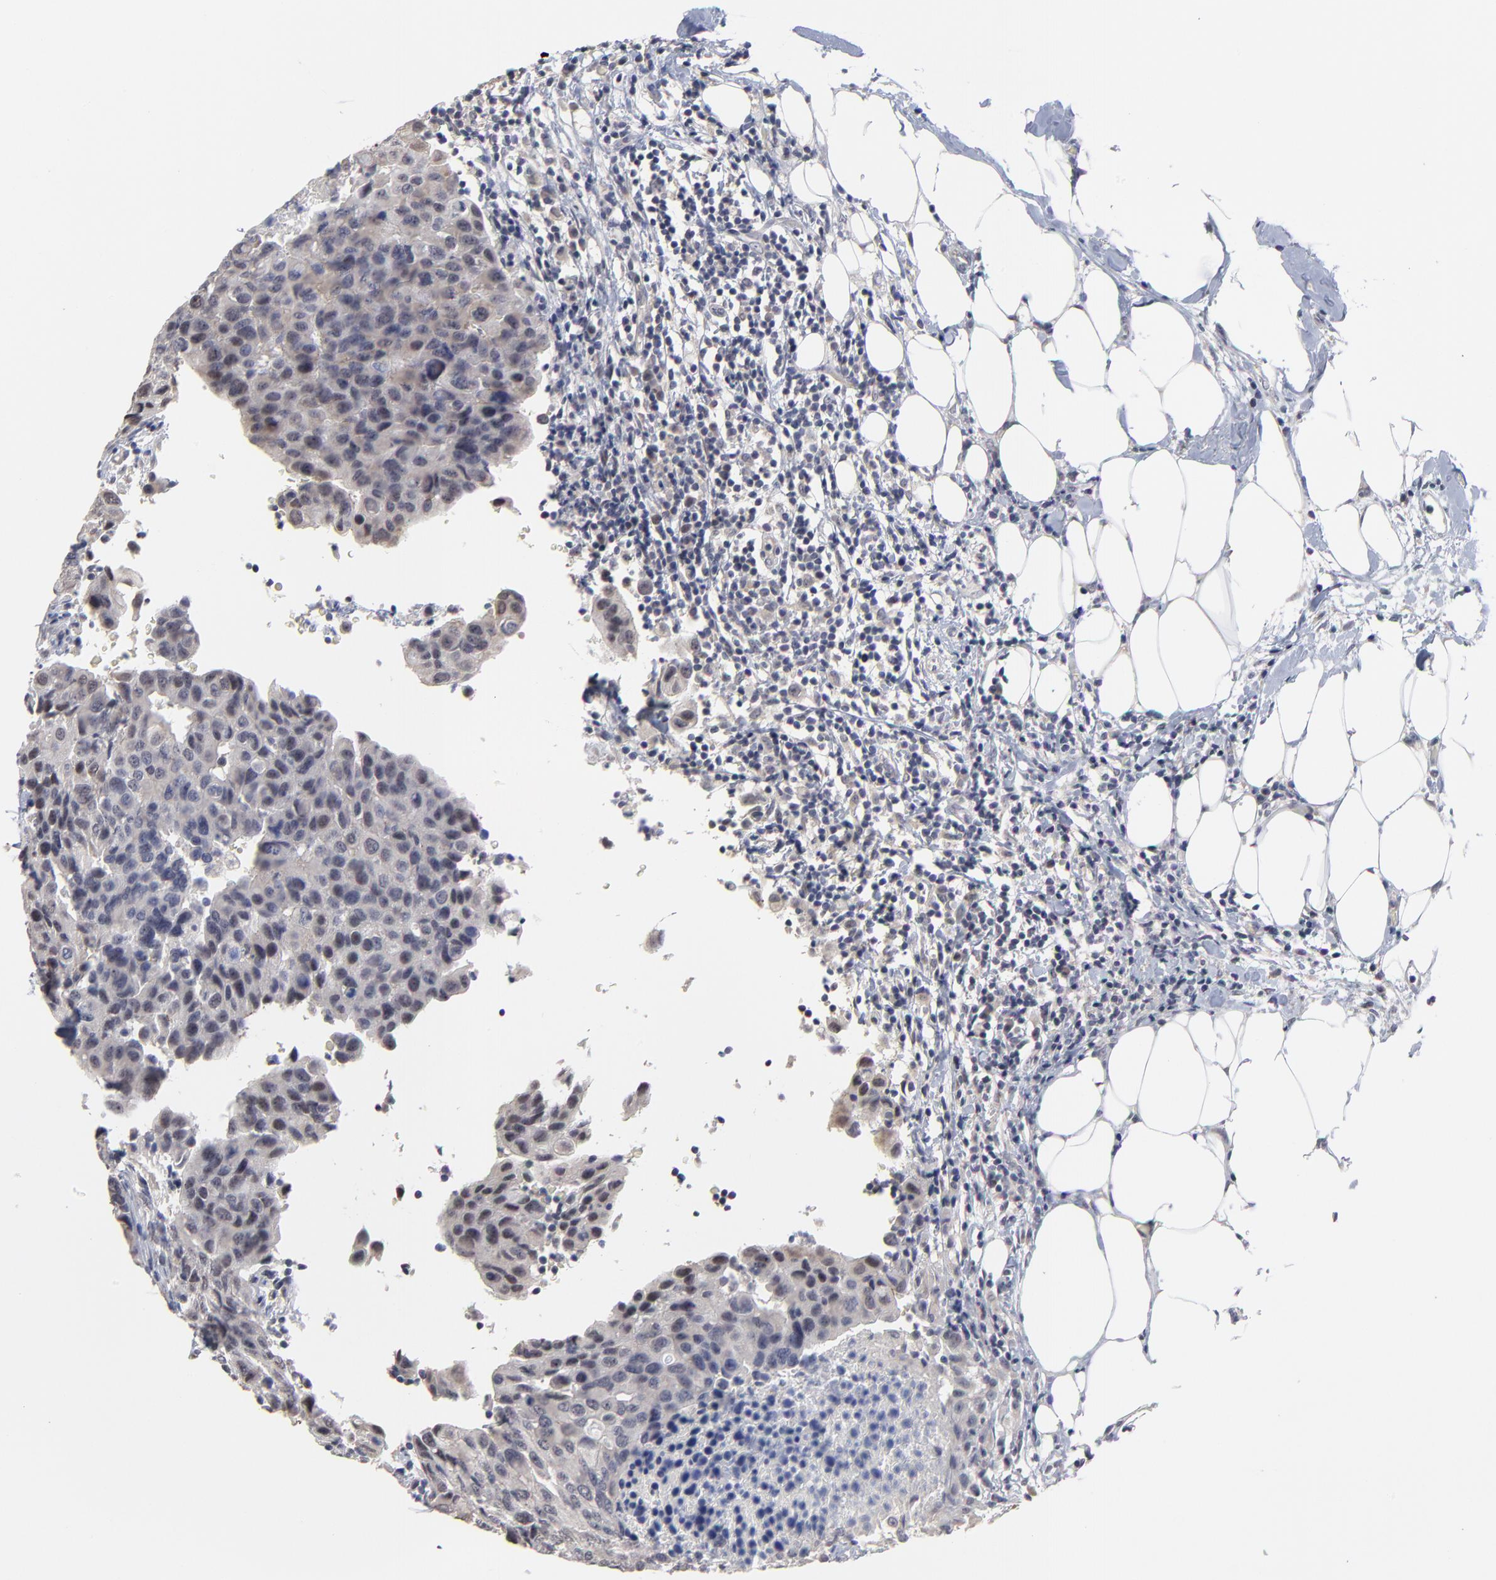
{"staining": {"intensity": "negative", "quantity": "none", "location": "none"}, "tissue": "breast cancer", "cell_type": "Tumor cells", "image_type": "cancer", "snomed": [{"axis": "morphology", "description": "Duct carcinoma"}, {"axis": "topography", "description": "Breast"}], "caption": "This is an immunohistochemistry histopathology image of breast cancer. There is no staining in tumor cells.", "gene": "MAGEA10", "patient": {"sex": "female", "age": 54}}